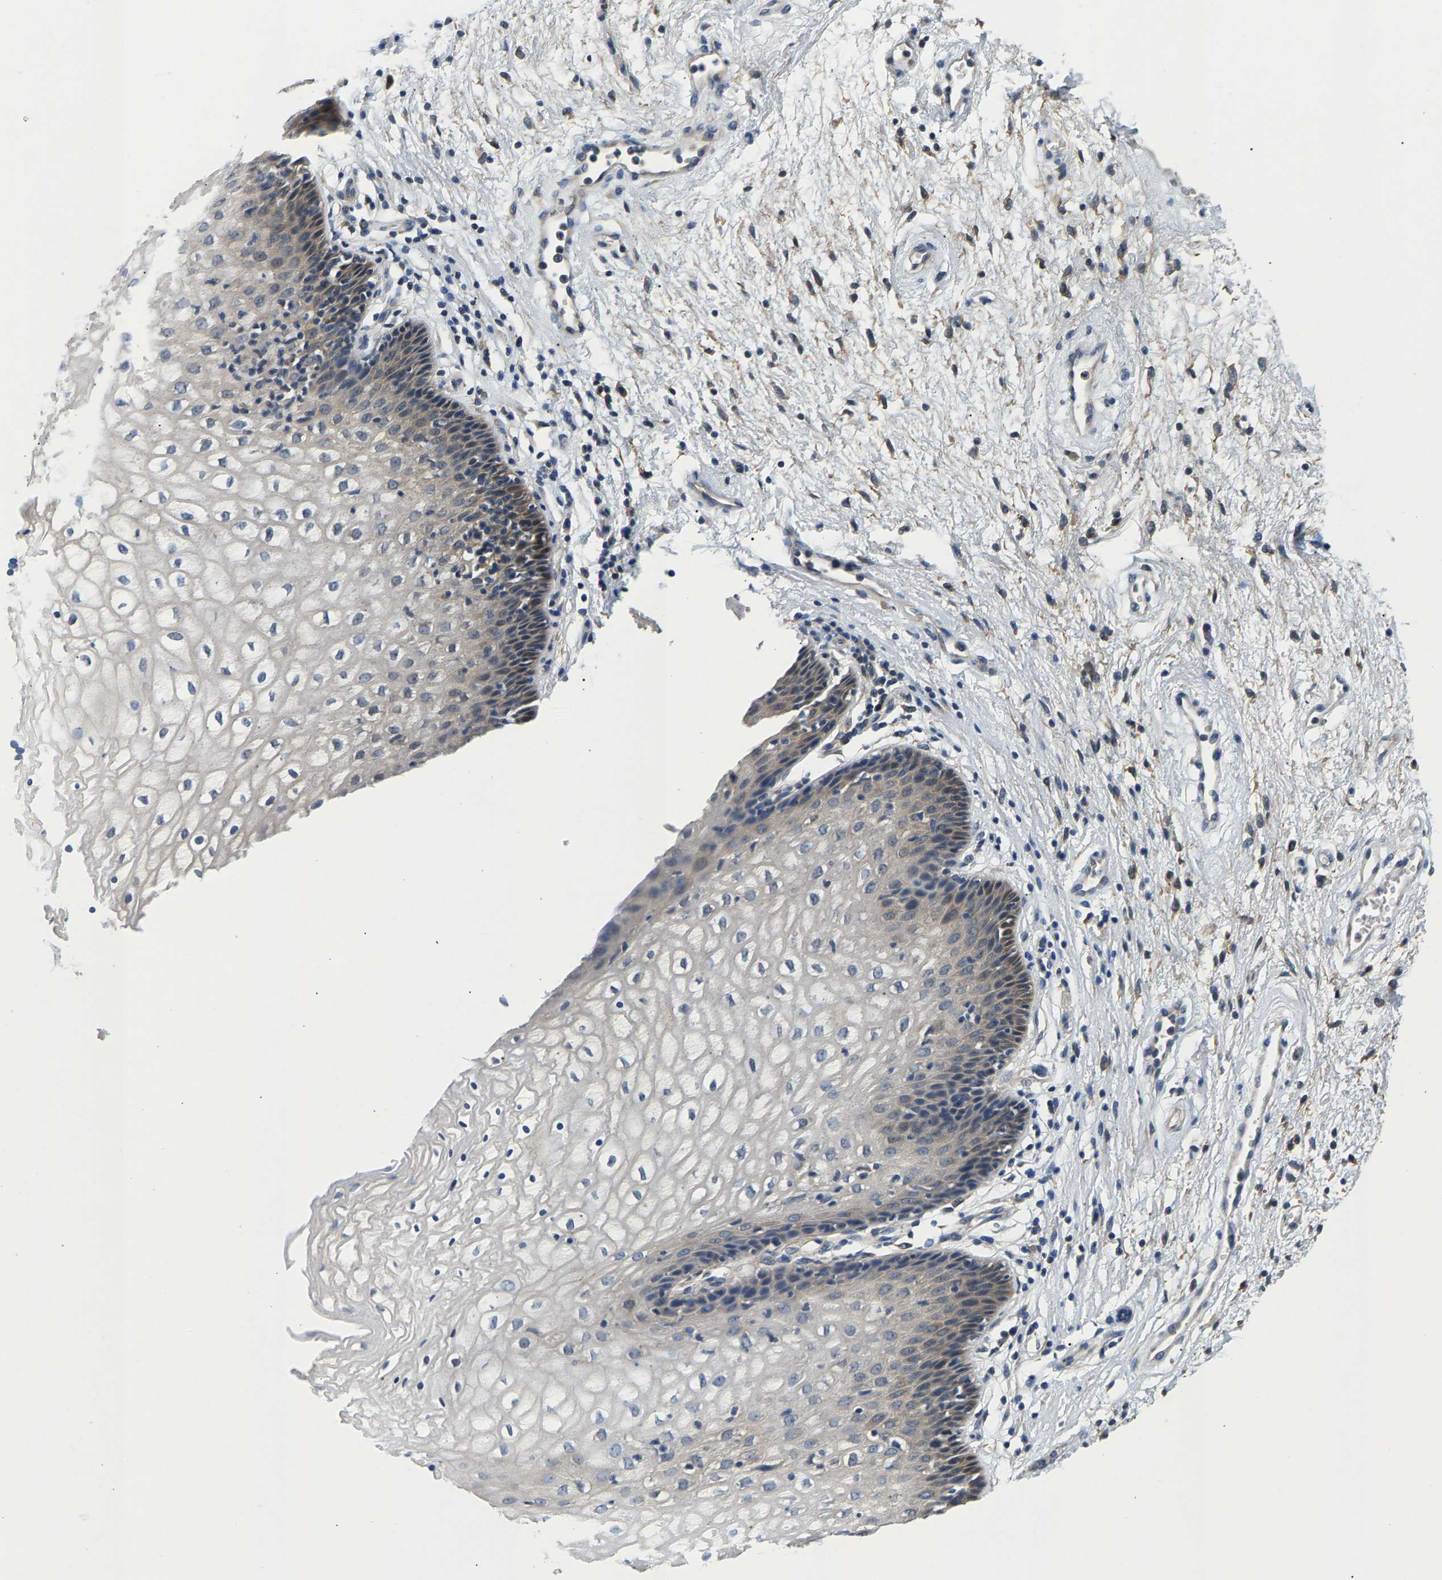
{"staining": {"intensity": "weak", "quantity": "<25%", "location": "cytoplasmic/membranous"}, "tissue": "vagina", "cell_type": "Squamous epithelial cells", "image_type": "normal", "snomed": [{"axis": "morphology", "description": "Normal tissue, NOS"}, {"axis": "topography", "description": "Vagina"}], "caption": "A histopathology image of vagina stained for a protein exhibits no brown staining in squamous epithelial cells. The staining was performed using DAB to visualize the protein expression in brown, while the nuclei were stained in blue with hematoxylin (Magnification: 20x).", "gene": "NT5C", "patient": {"sex": "female", "age": 34}}